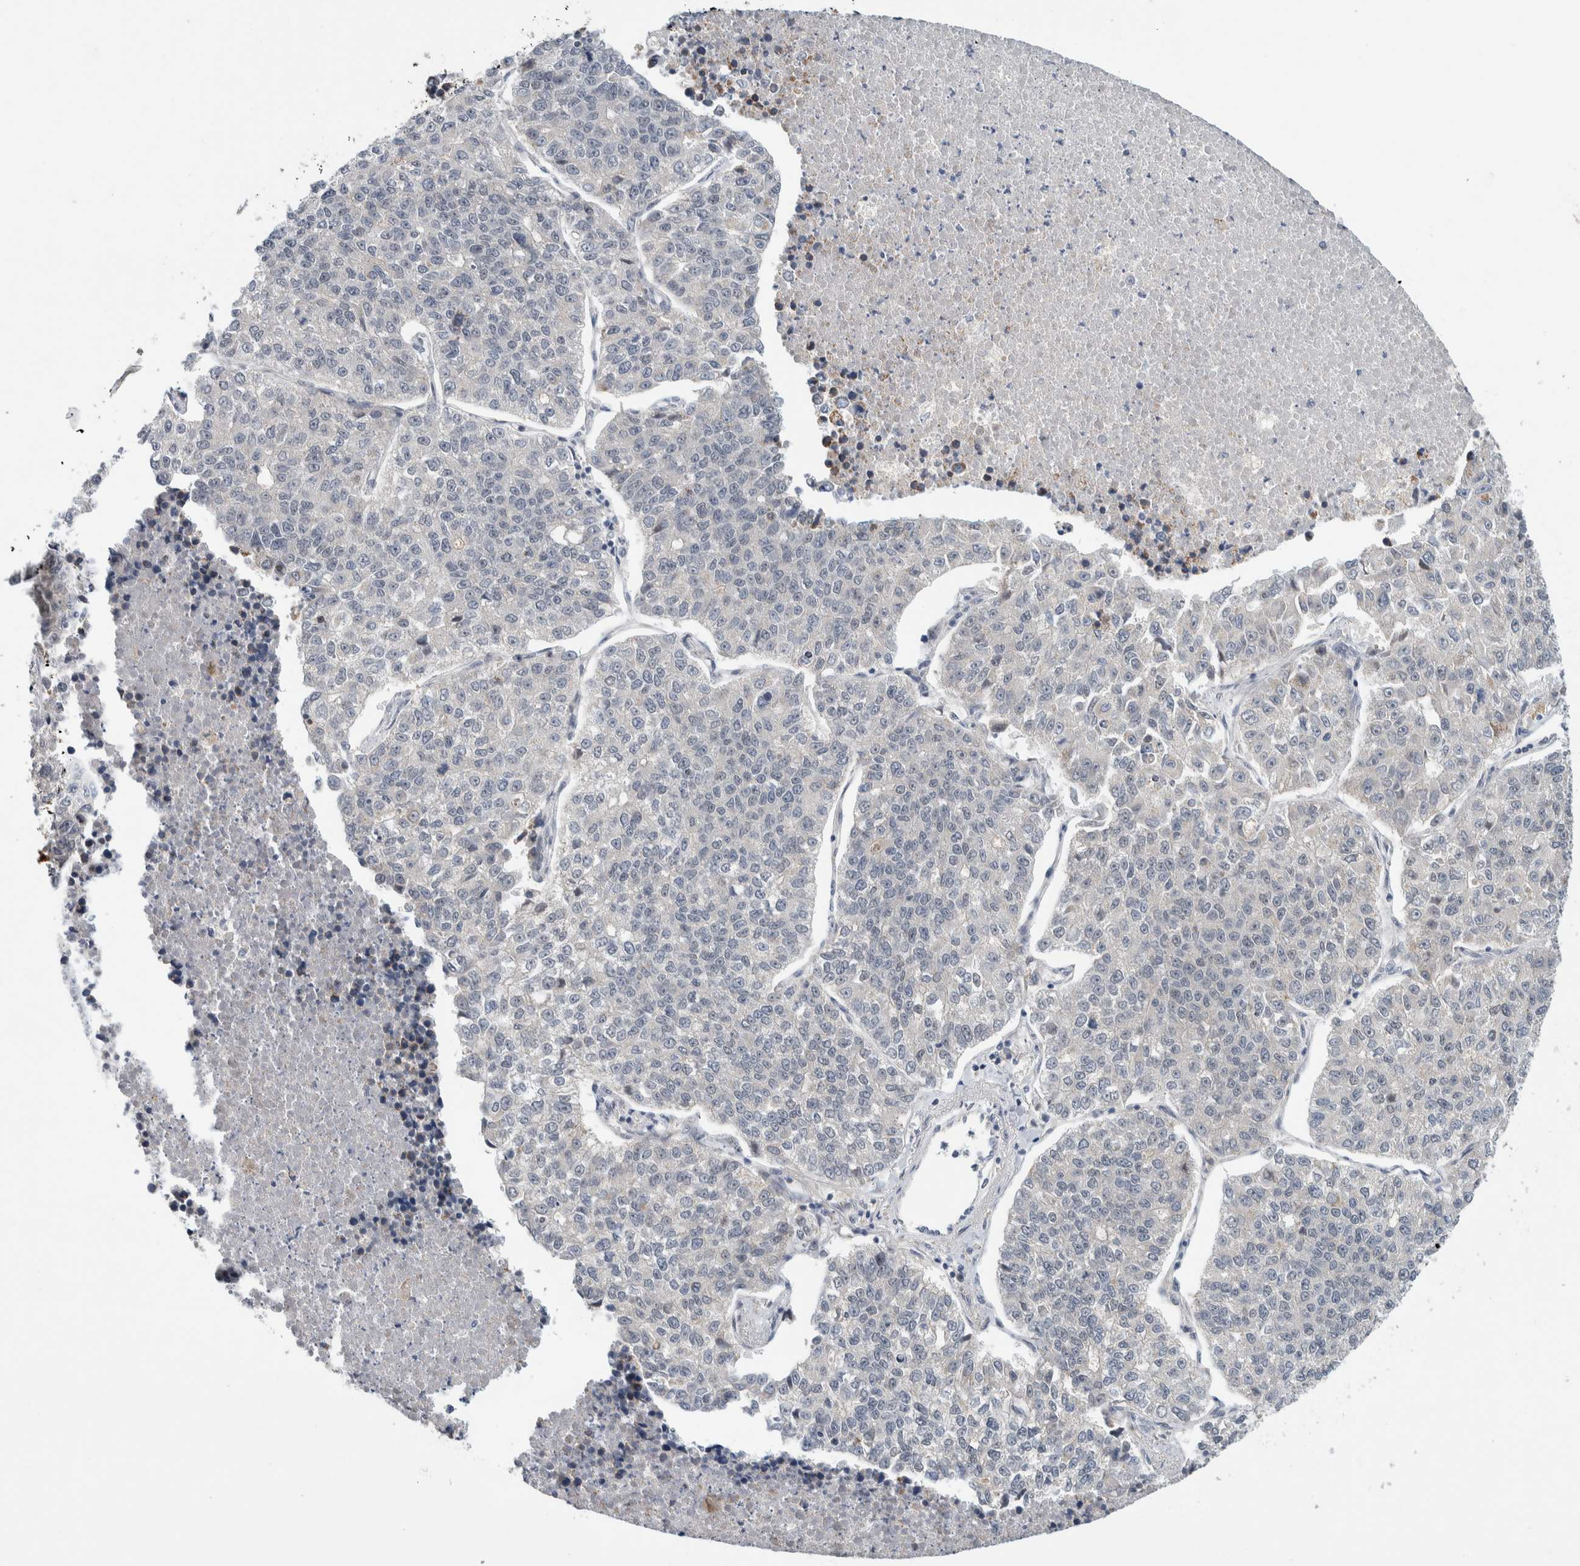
{"staining": {"intensity": "negative", "quantity": "none", "location": "none"}, "tissue": "lung cancer", "cell_type": "Tumor cells", "image_type": "cancer", "snomed": [{"axis": "morphology", "description": "Adenocarcinoma, NOS"}, {"axis": "topography", "description": "Lung"}], "caption": "Photomicrograph shows no significant protein positivity in tumor cells of lung cancer.", "gene": "SHPK", "patient": {"sex": "male", "age": 49}}